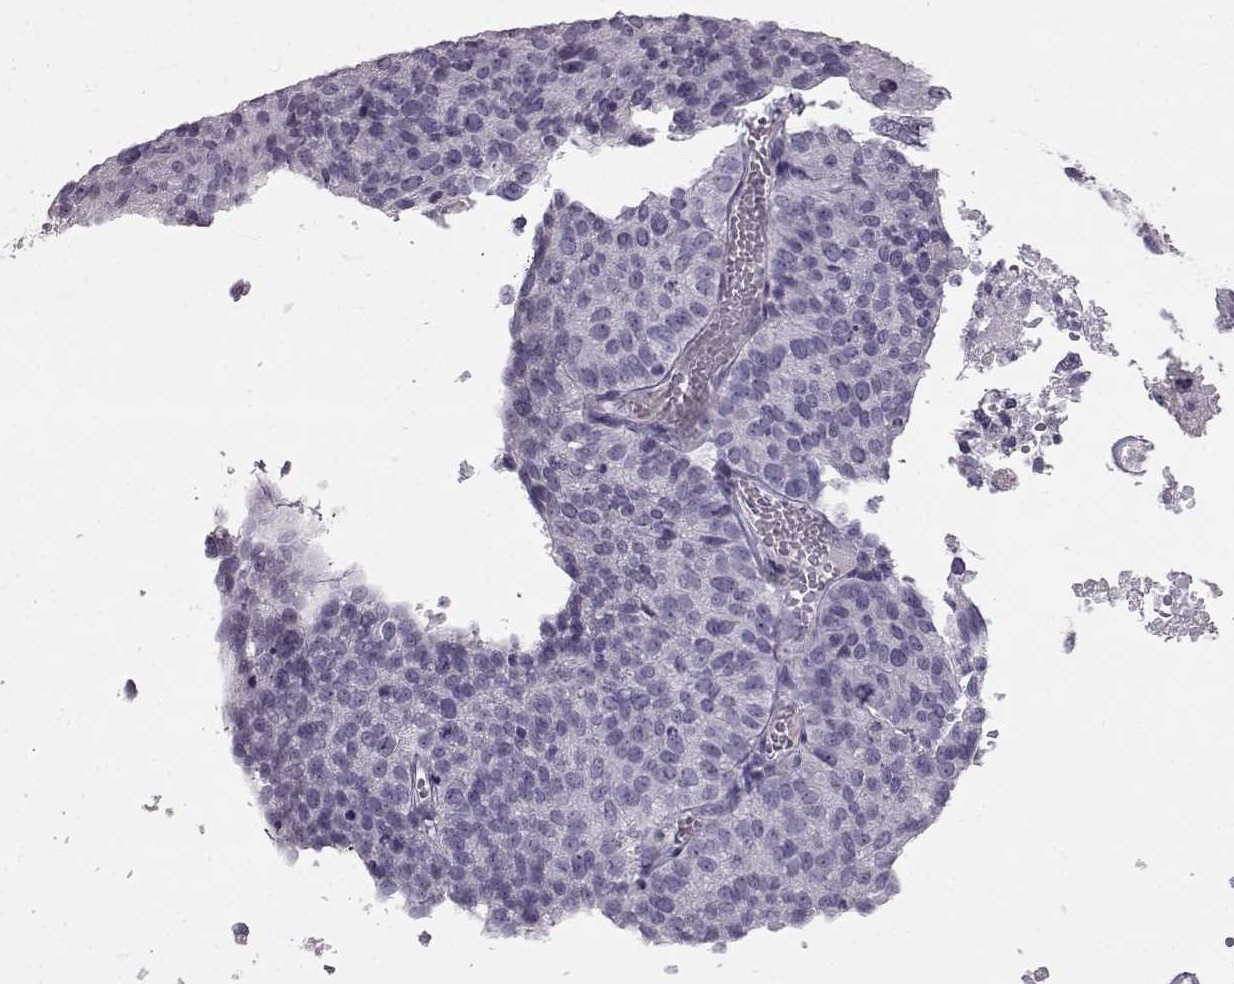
{"staining": {"intensity": "negative", "quantity": "none", "location": "none"}, "tissue": "ovarian cancer", "cell_type": "Tumor cells", "image_type": "cancer", "snomed": [{"axis": "morphology", "description": "Carcinoma, endometroid"}, {"axis": "topography", "description": "Ovary"}], "caption": "DAB (3,3'-diaminobenzidine) immunohistochemical staining of human ovarian endometroid carcinoma shows no significant expression in tumor cells.", "gene": "PRPH2", "patient": {"sex": "female", "age": 58}}